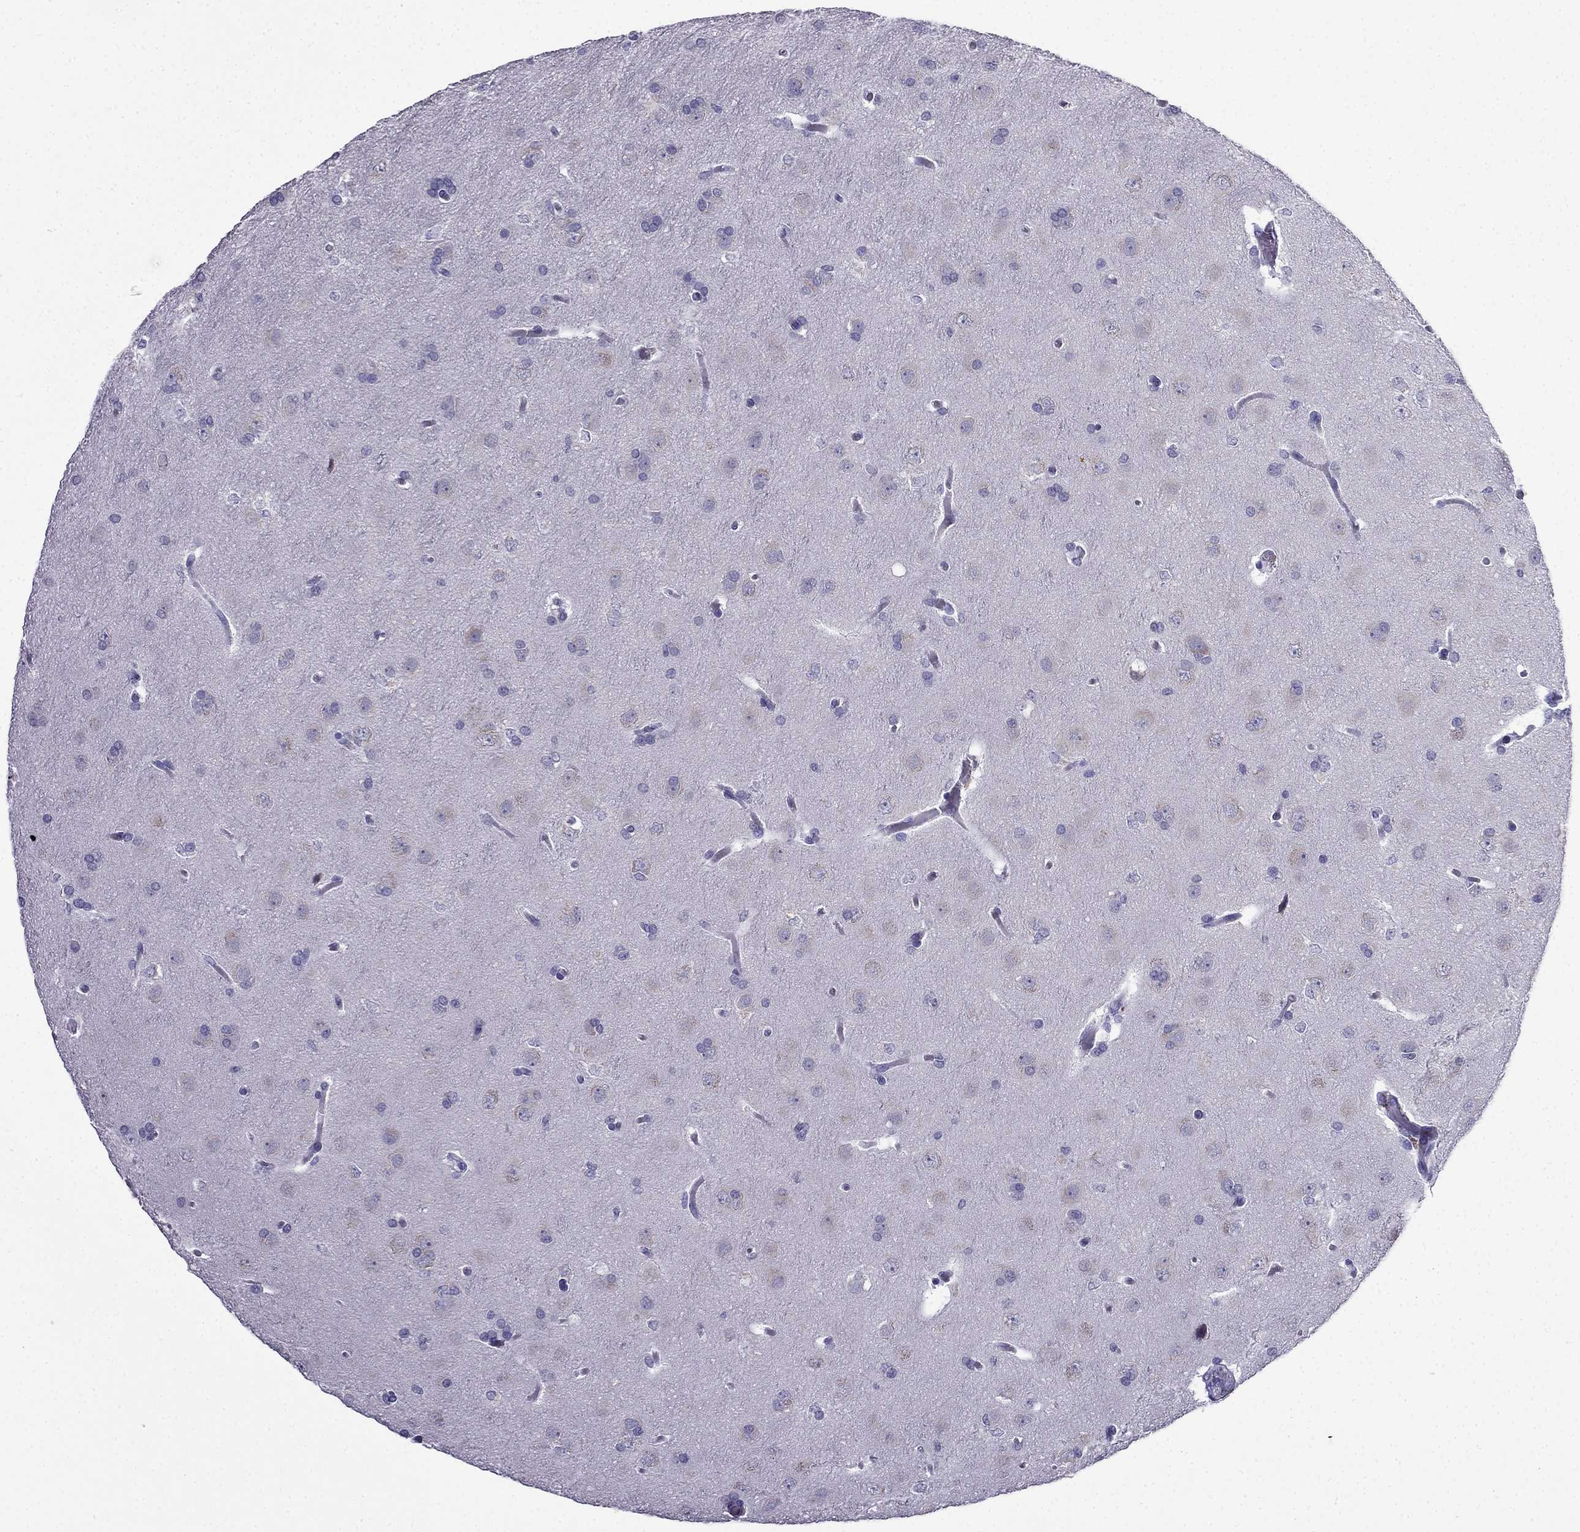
{"staining": {"intensity": "negative", "quantity": "none", "location": "none"}, "tissue": "glioma", "cell_type": "Tumor cells", "image_type": "cancer", "snomed": [{"axis": "morphology", "description": "Glioma, malignant, Low grade"}, {"axis": "topography", "description": "Brain"}], "caption": "IHC histopathology image of neoplastic tissue: glioma stained with DAB demonstrates no significant protein positivity in tumor cells.", "gene": "CDHR4", "patient": {"sex": "female", "age": 32}}